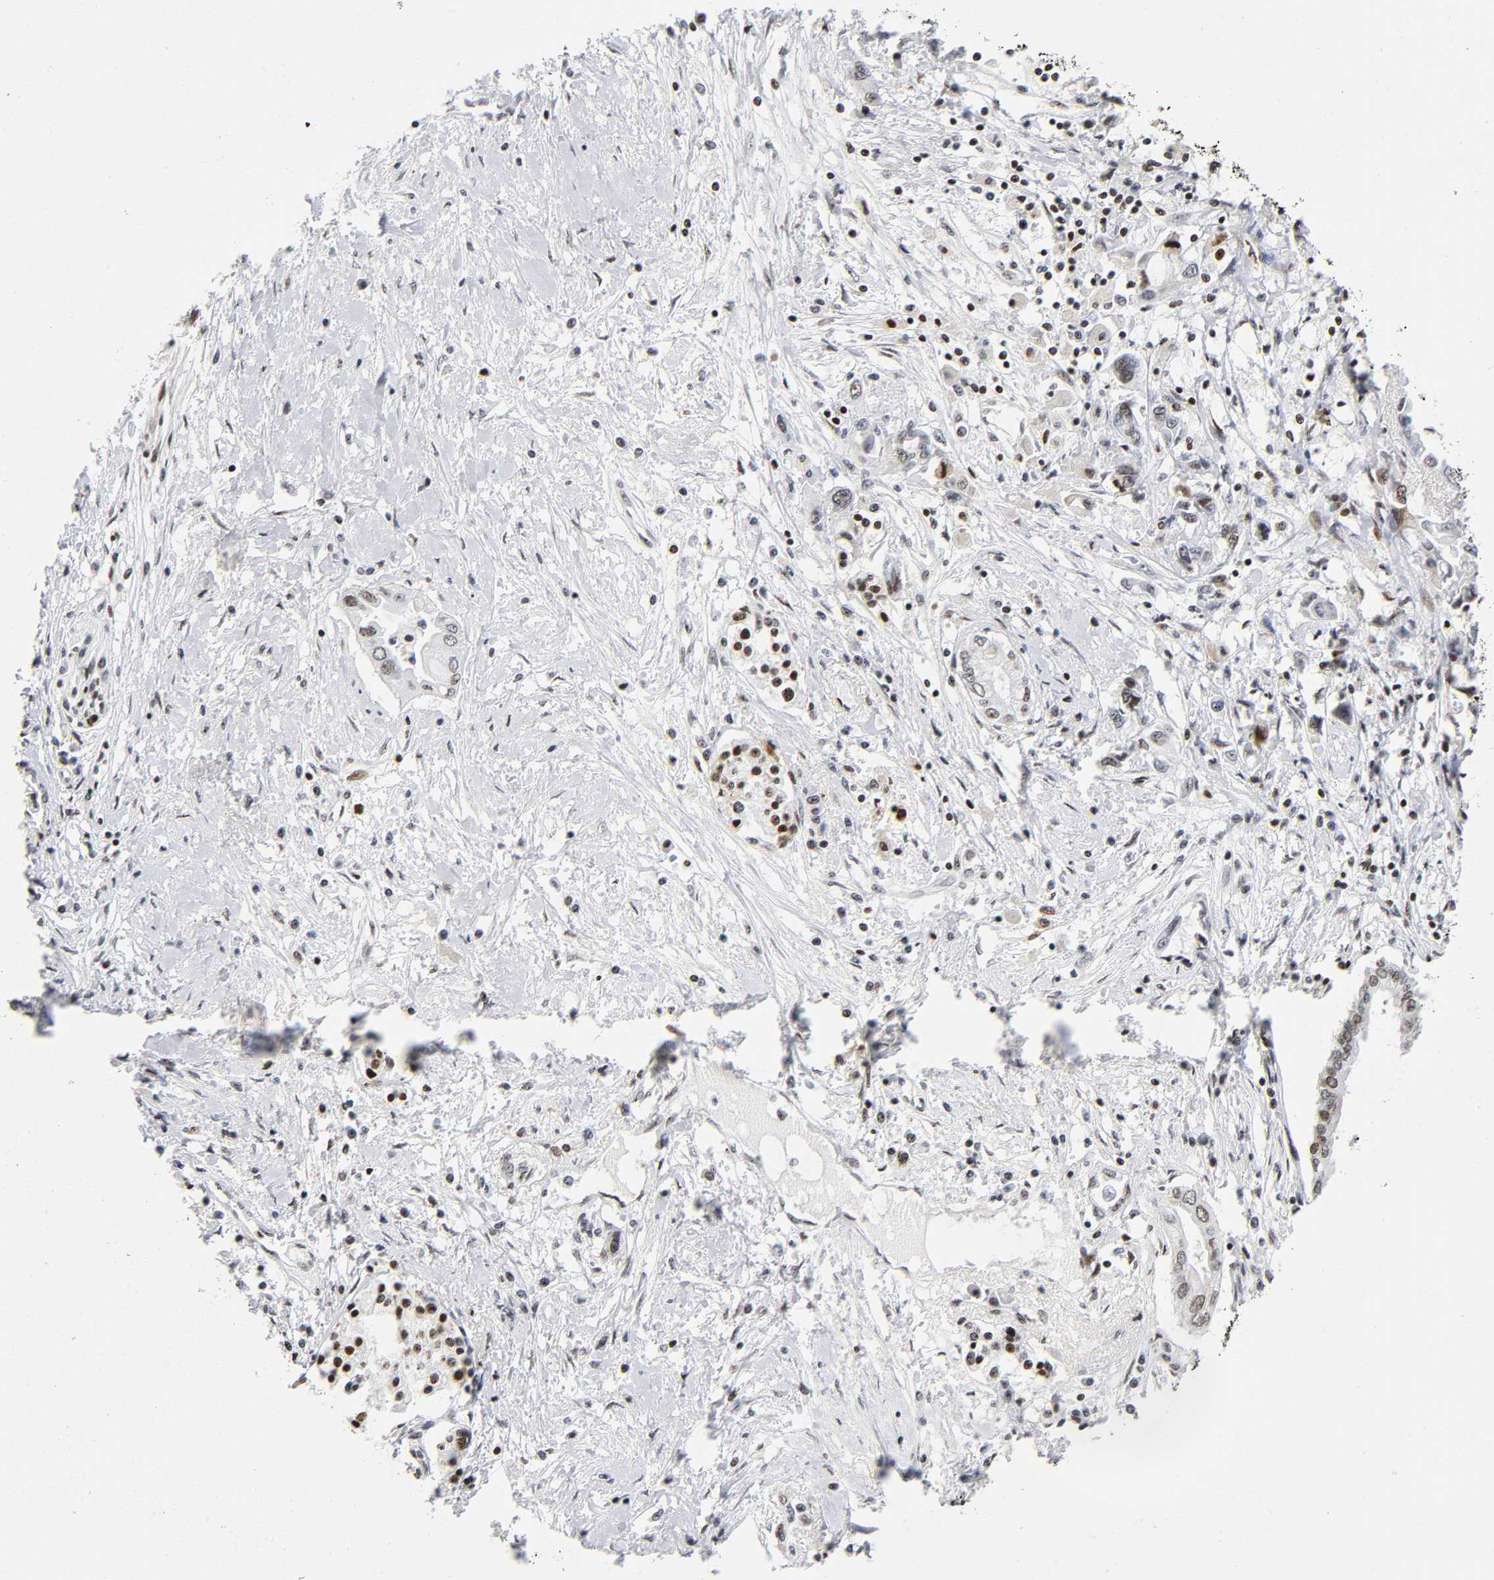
{"staining": {"intensity": "moderate", "quantity": "25%-75%", "location": "nuclear"}, "tissue": "pancreatic cancer", "cell_type": "Tumor cells", "image_type": "cancer", "snomed": [{"axis": "morphology", "description": "Adenocarcinoma, NOS"}, {"axis": "topography", "description": "Pancreas"}], "caption": "DAB immunohistochemical staining of pancreatic adenocarcinoma exhibits moderate nuclear protein positivity in approximately 25%-75% of tumor cells. (brown staining indicates protein expression, while blue staining denotes nuclei).", "gene": "UBTF", "patient": {"sex": "female", "age": 57}}